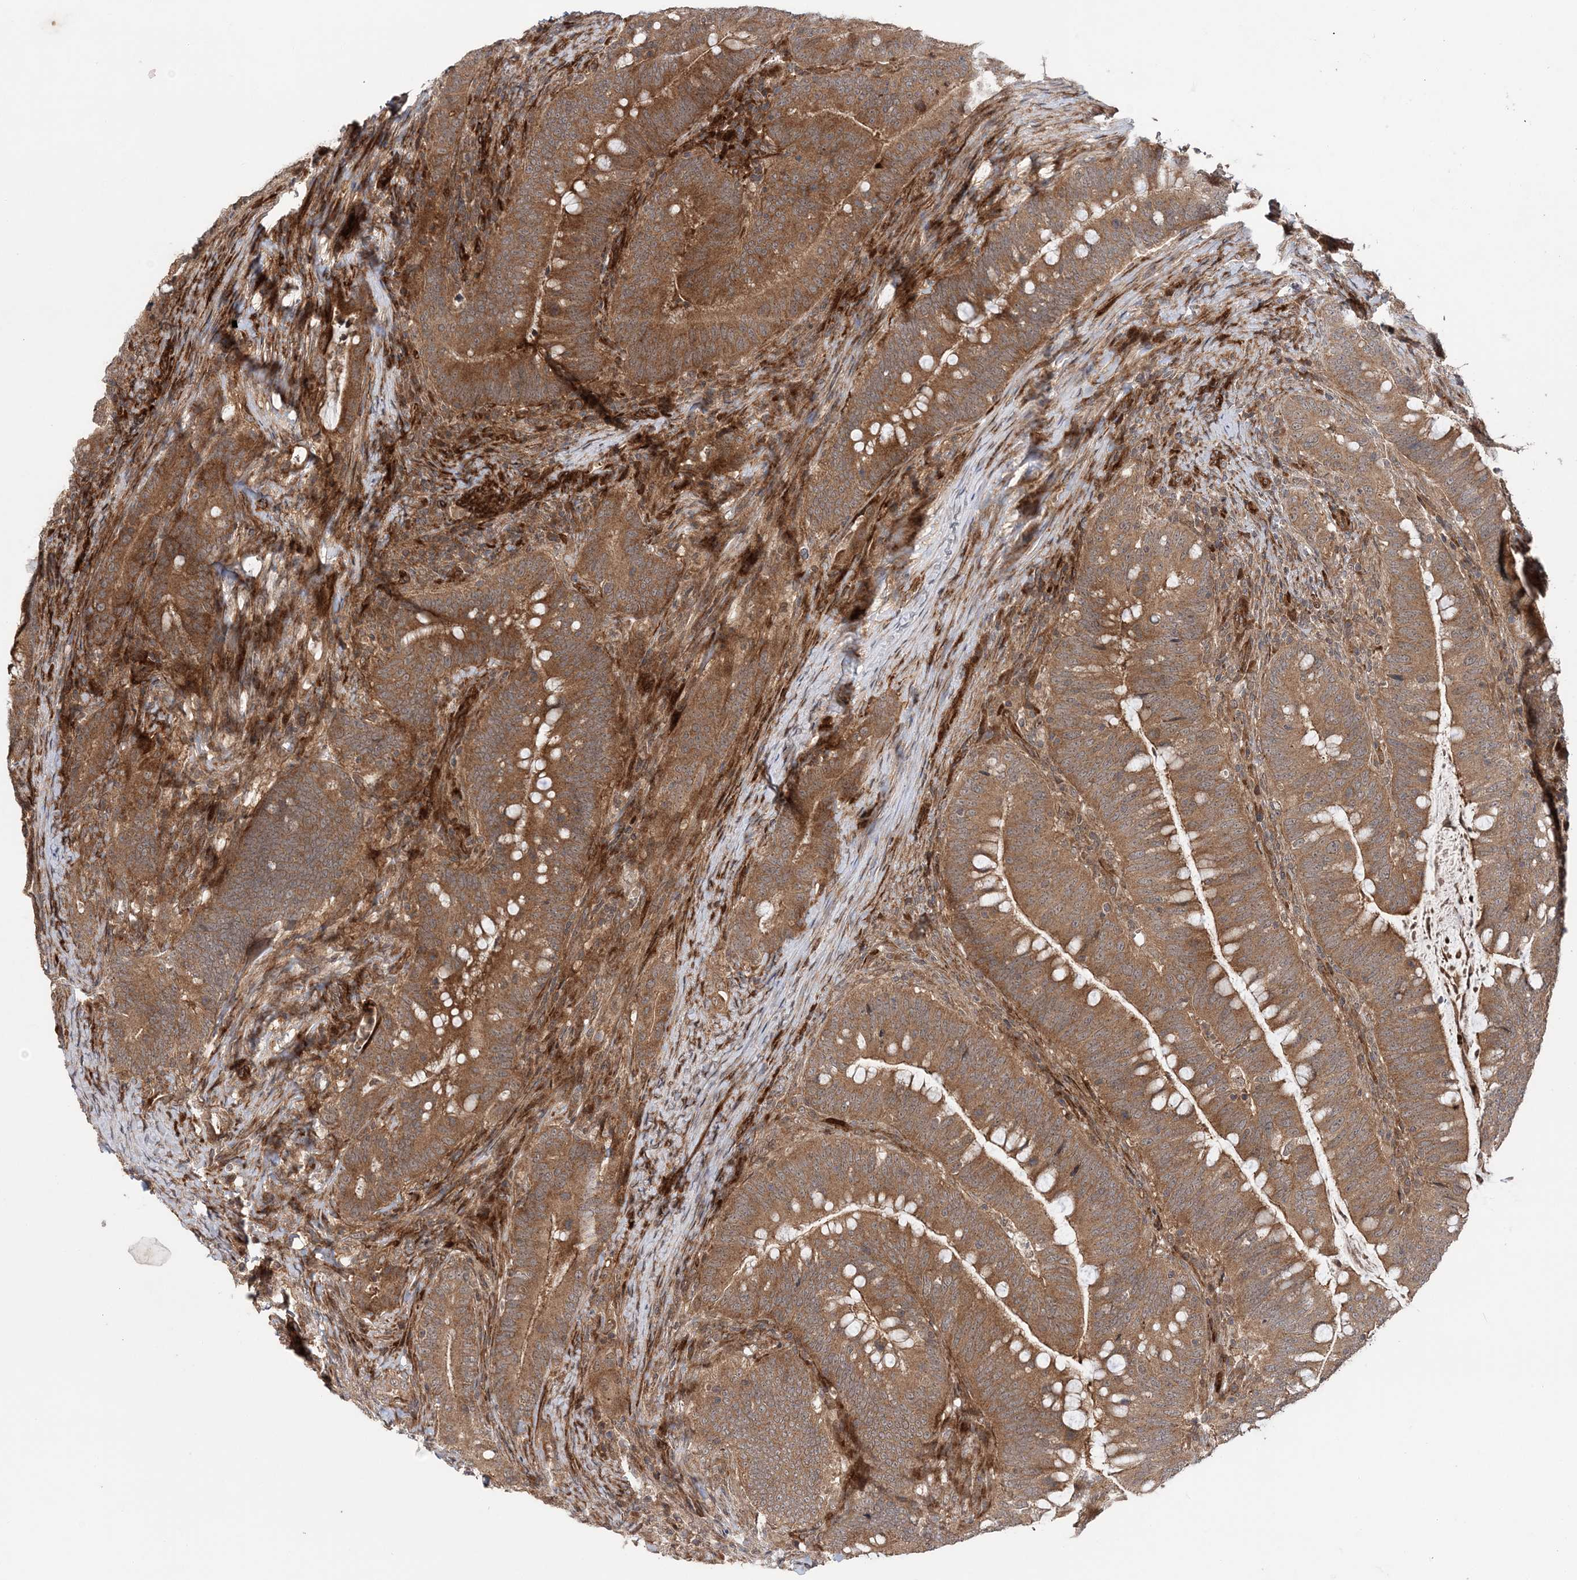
{"staining": {"intensity": "strong", "quantity": ">75%", "location": "cytoplasmic/membranous"}, "tissue": "colorectal cancer", "cell_type": "Tumor cells", "image_type": "cancer", "snomed": [{"axis": "morphology", "description": "Adenocarcinoma, NOS"}, {"axis": "topography", "description": "Colon"}], "caption": "About >75% of tumor cells in colorectal adenocarcinoma demonstrate strong cytoplasmic/membranous protein positivity as visualized by brown immunohistochemical staining.", "gene": "UBTD2", "patient": {"sex": "female", "age": 66}}